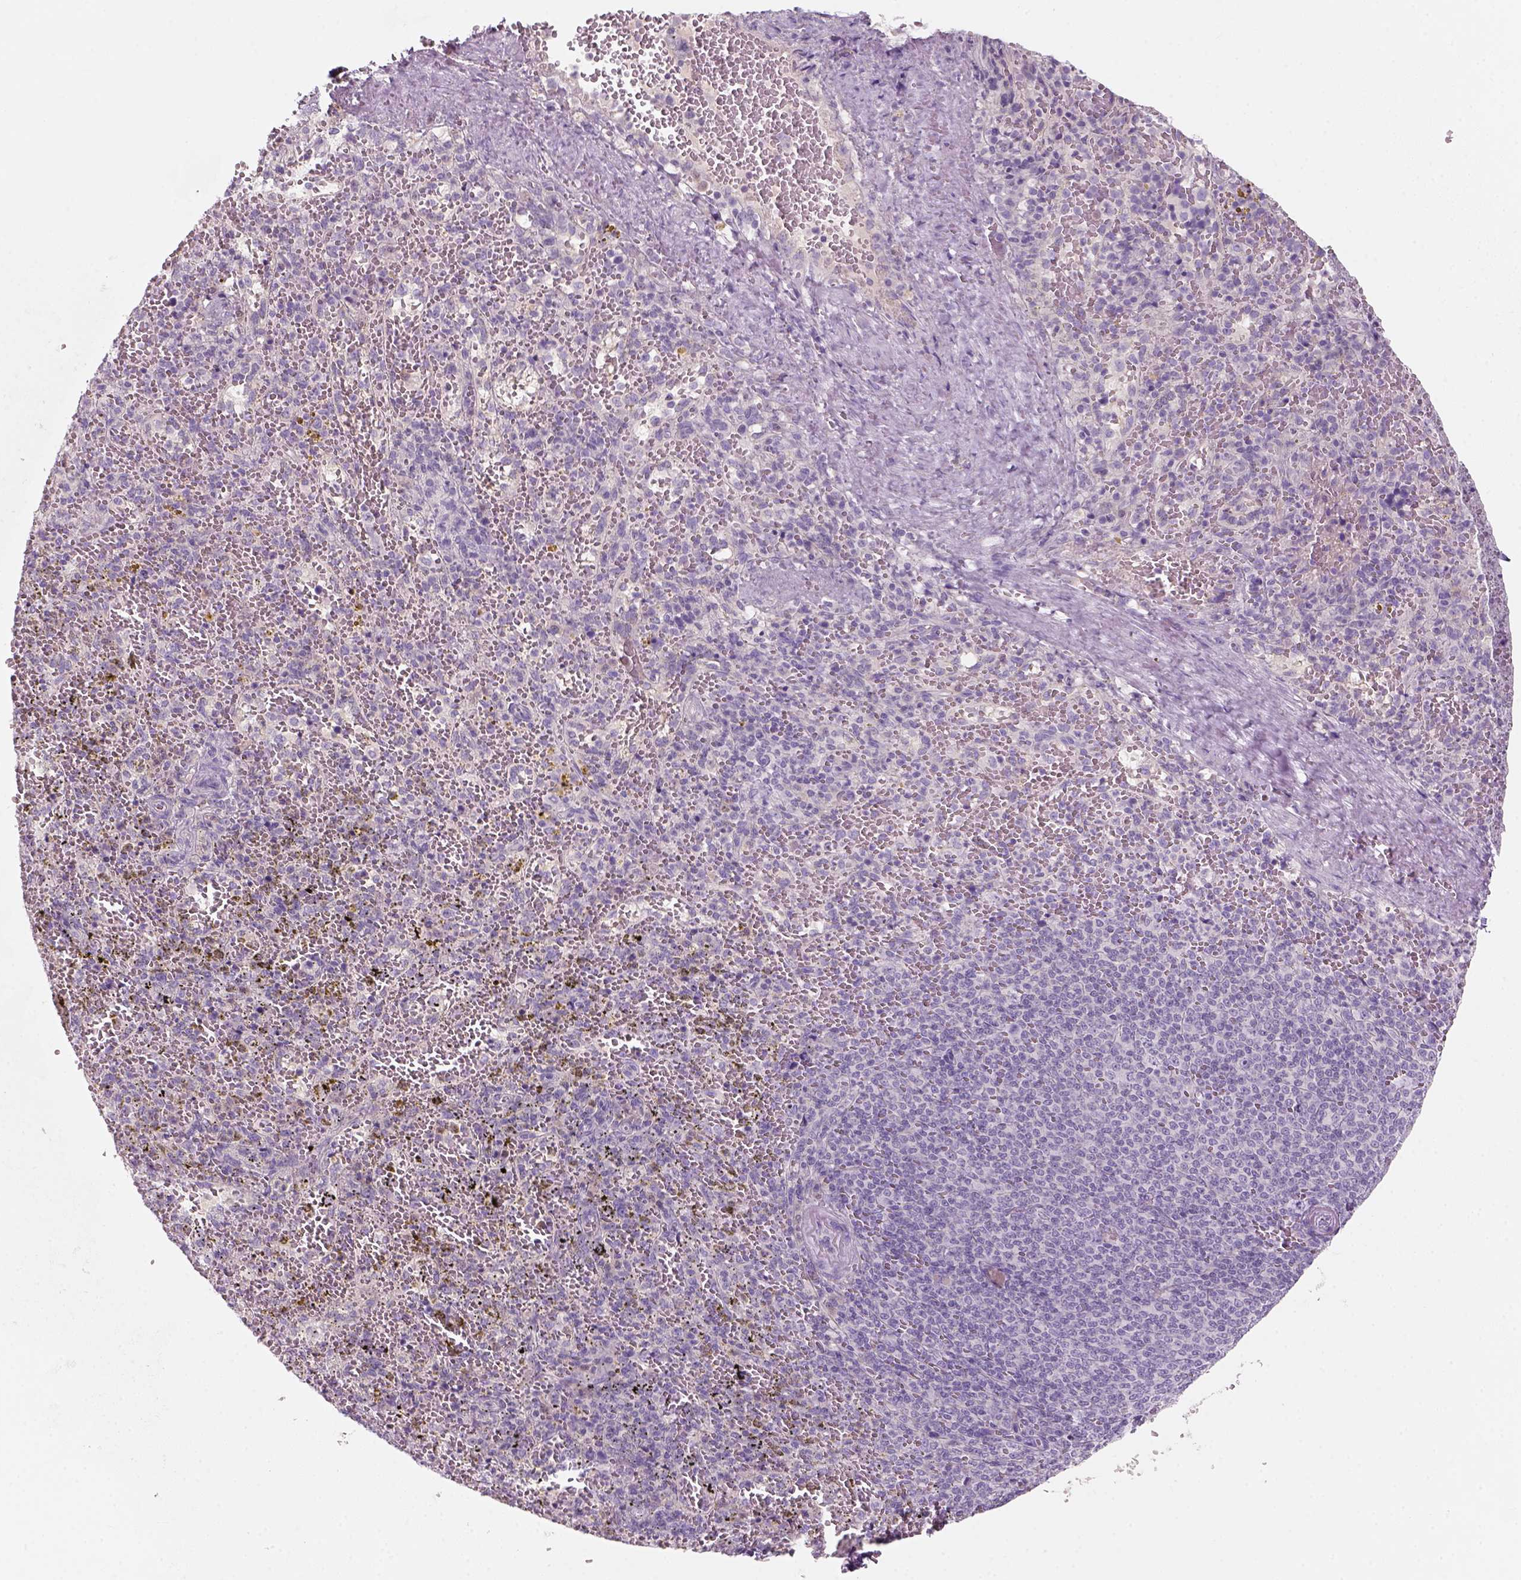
{"staining": {"intensity": "negative", "quantity": "none", "location": "none"}, "tissue": "spleen", "cell_type": "Cells in red pulp", "image_type": "normal", "snomed": [{"axis": "morphology", "description": "Normal tissue, NOS"}, {"axis": "topography", "description": "Spleen"}], "caption": "DAB (3,3'-diaminobenzidine) immunohistochemical staining of normal spleen displays no significant positivity in cells in red pulp.", "gene": "KRT25", "patient": {"sex": "female", "age": 50}}